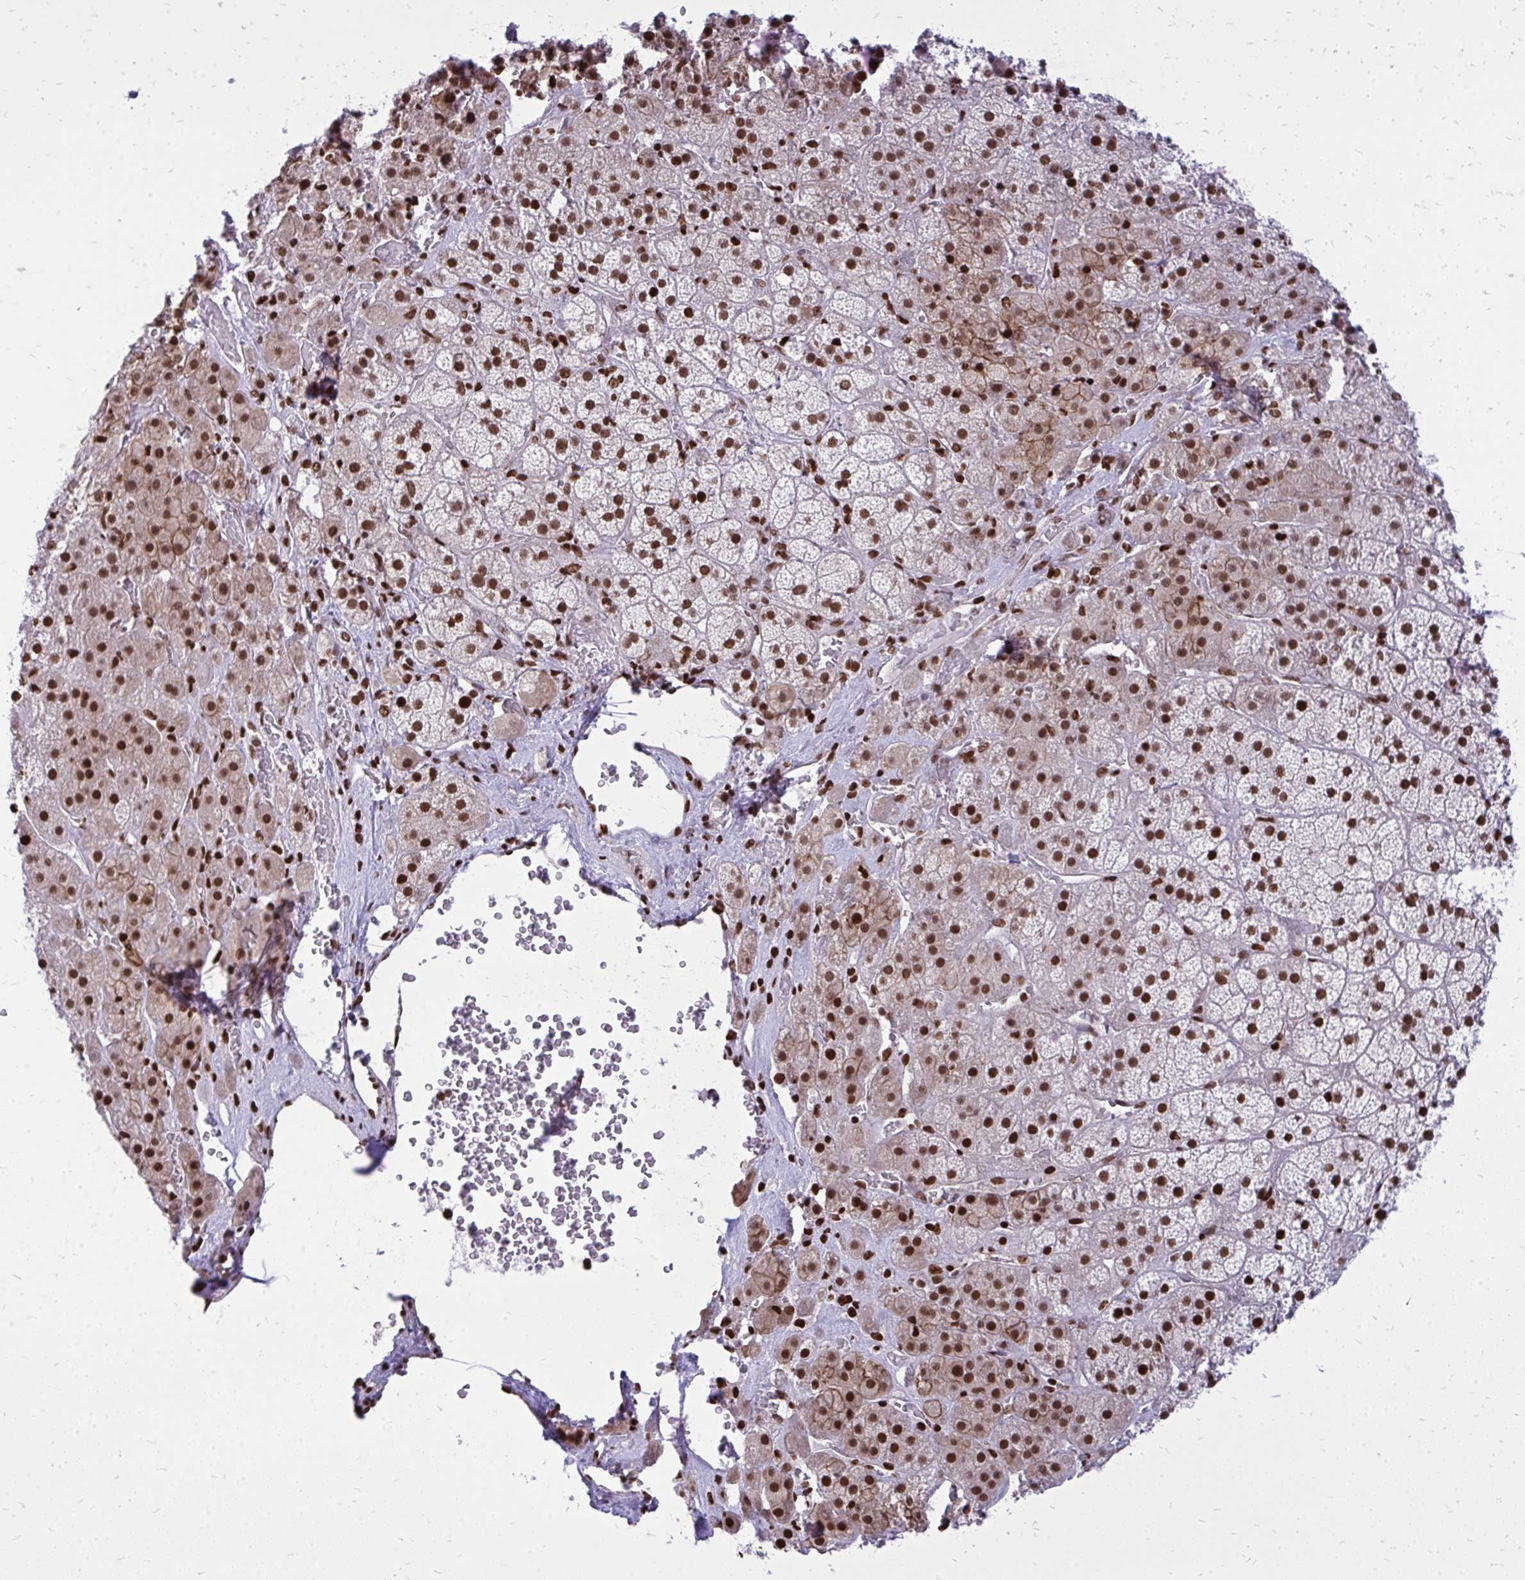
{"staining": {"intensity": "strong", "quantity": ">75%", "location": "nuclear"}, "tissue": "adrenal gland", "cell_type": "Glandular cells", "image_type": "normal", "snomed": [{"axis": "morphology", "description": "Normal tissue, NOS"}, {"axis": "topography", "description": "Adrenal gland"}], "caption": "Strong nuclear staining for a protein is identified in about >75% of glandular cells of benign adrenal gland using IHC.", "gene": "TBL1Y", "patient": {"sex": "male", "age": 57}}